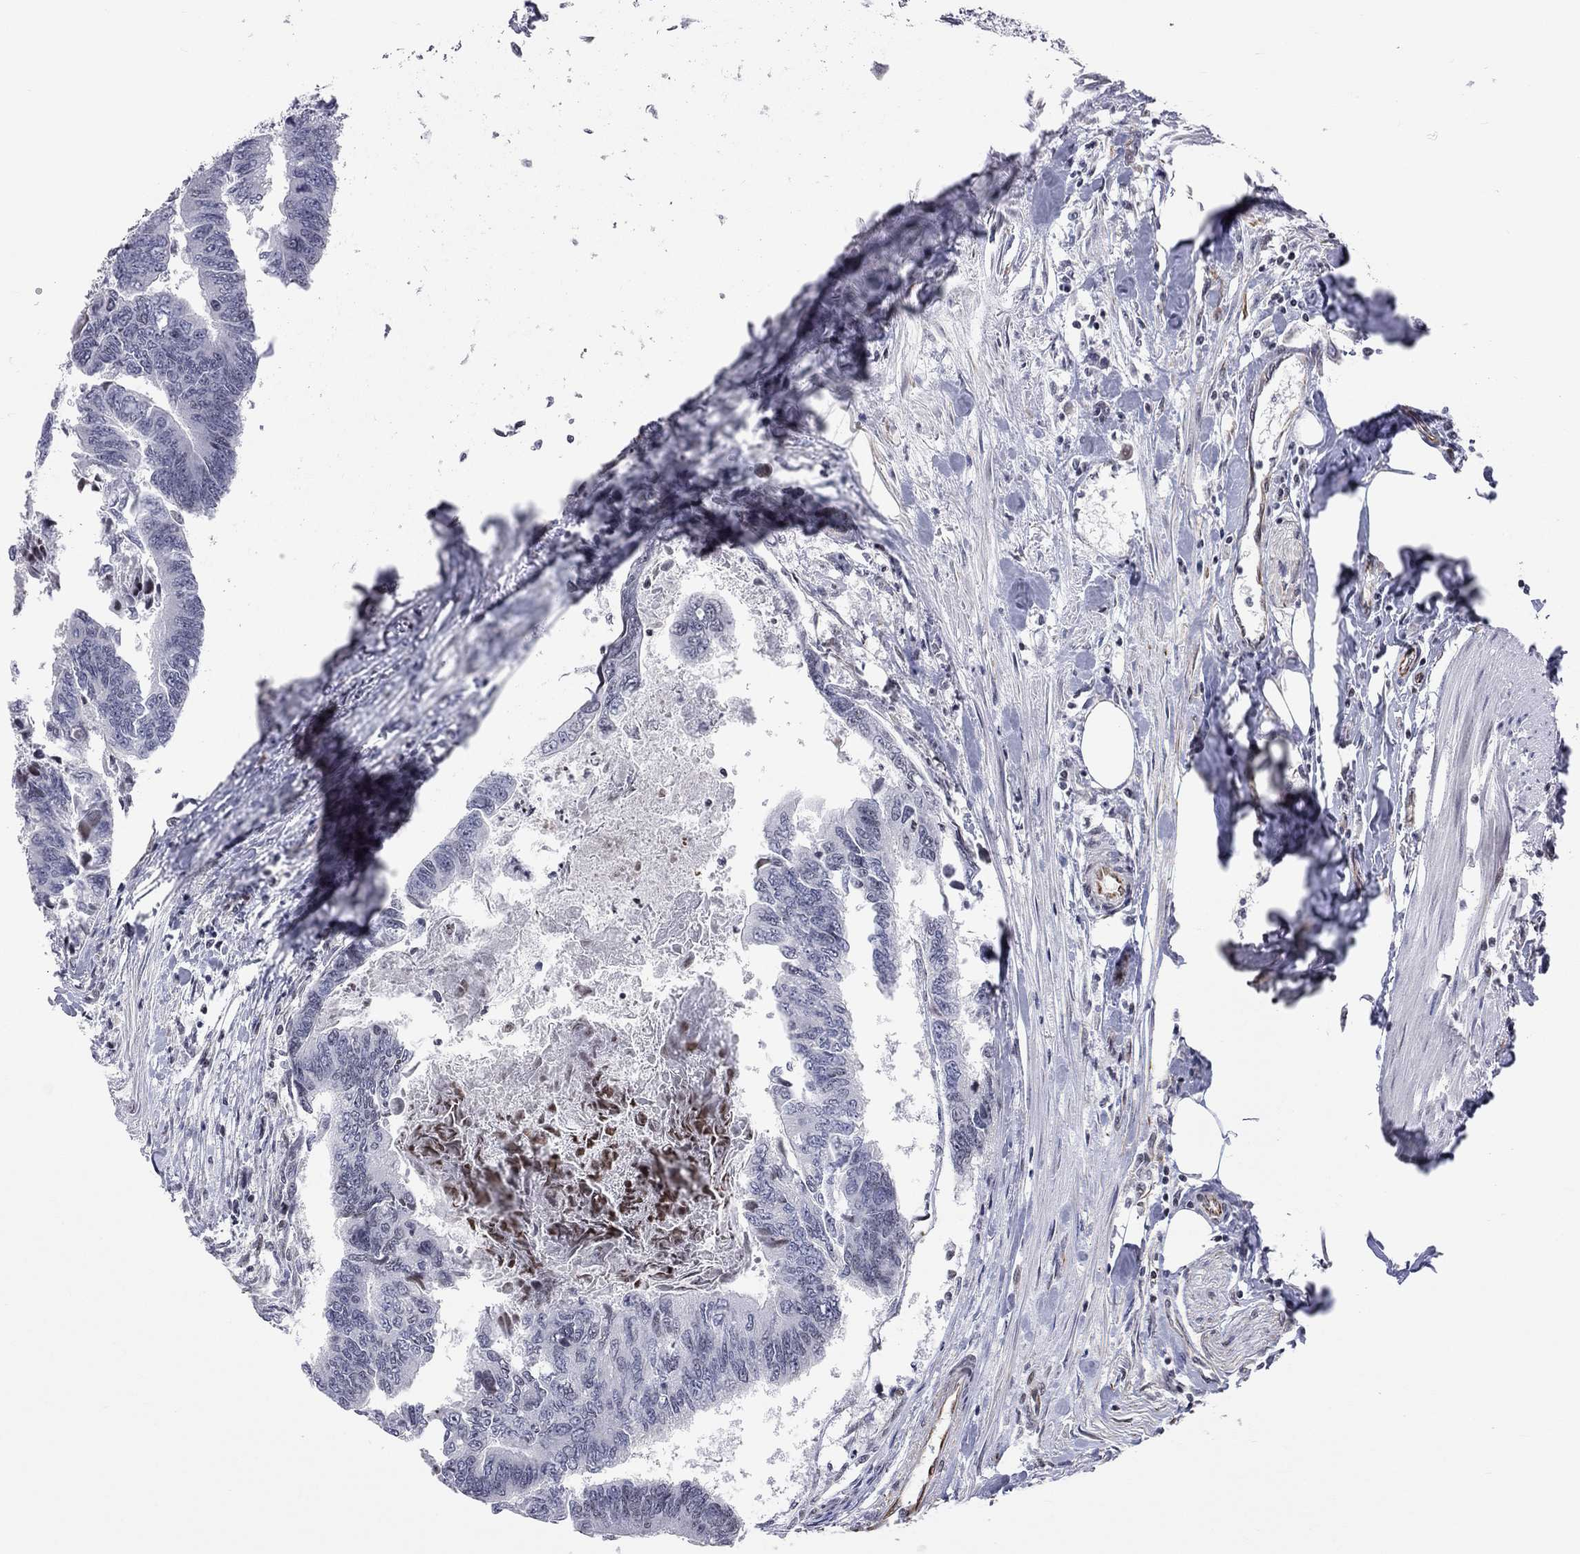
{"staining": {"intensity": "weak", "quantity": "<25%", "location": "nuclear"}, "tissue": "colorectal cancer", "cell_type": "Tumor cells", "image_type": "cancer", "snomed": [{"axis": "morphology", "description": "Adenocarcinoma, NOS"}, {"axis": "topography", "description": "Colon"}], "caption": "The image exhibits no significant staining in tumor cells of adenocarcinoma (colorectal). The staining was performed using DAB to visualize the protein expression in brown, while the nuclei were stained in blue with hematoxylin (Magnification: 20x).", "gene": "MTNR1B", "patient": {"sex": "female", "age": 65}}